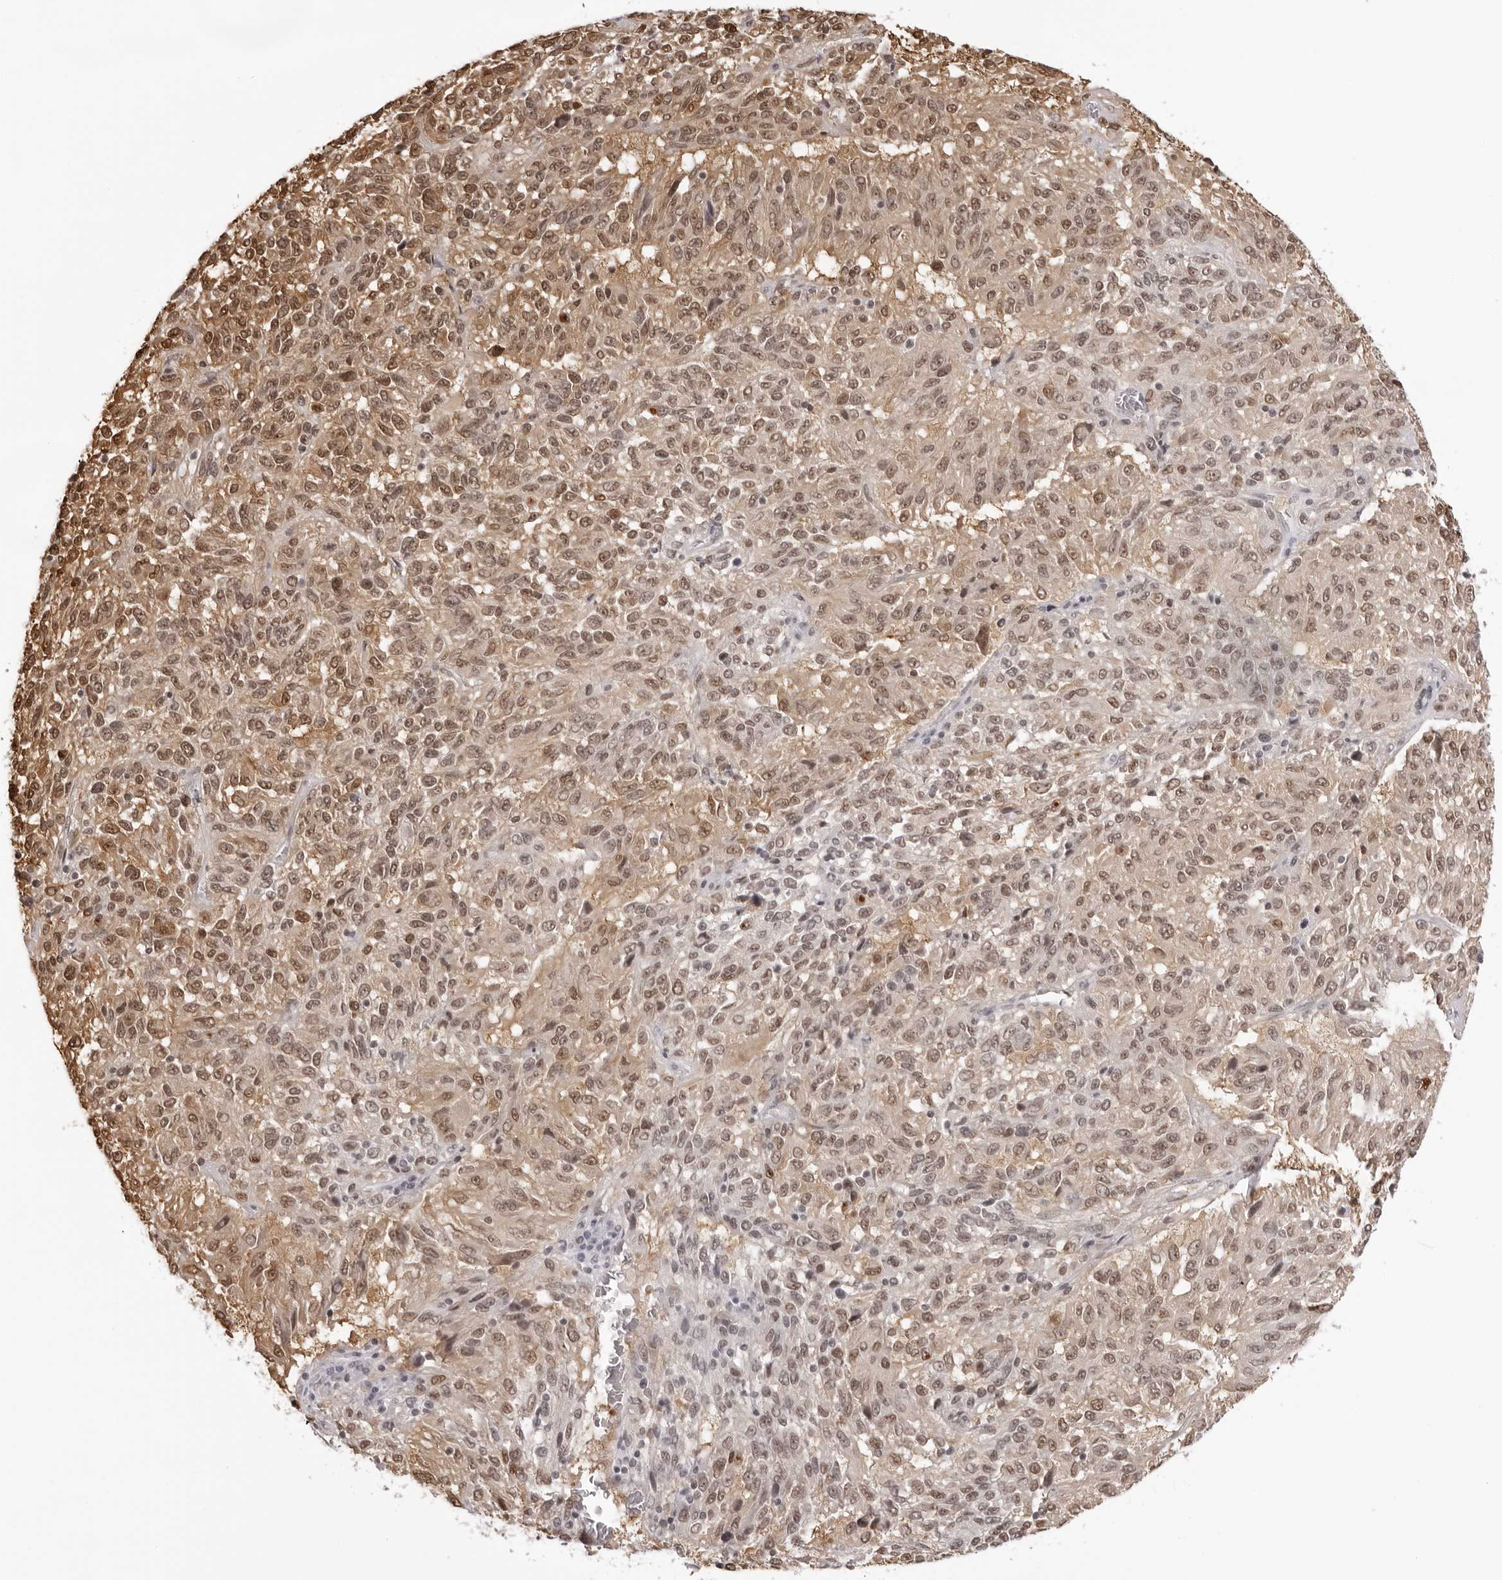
{"staining": {"intensity": "moderate", "quantity": ">75%", "location": "nuclear"}, "tissue": "melanoma", "cell_type": "Tumor cells", "image_type": "cancer", "snomed": [{"axis": "morphology", "description": "Malignant melanoma, Metastatic site"}, {"axis": "topography", "description": "Lung"}], "caption": "Malignant melanoma (metastatic site) stained for a protein (brown) reveals moderate nuclear positive staining in approximately >75% of tumor cells.", "gene": "HSPA4", "patient": {"sex": "male", "age": 64}}